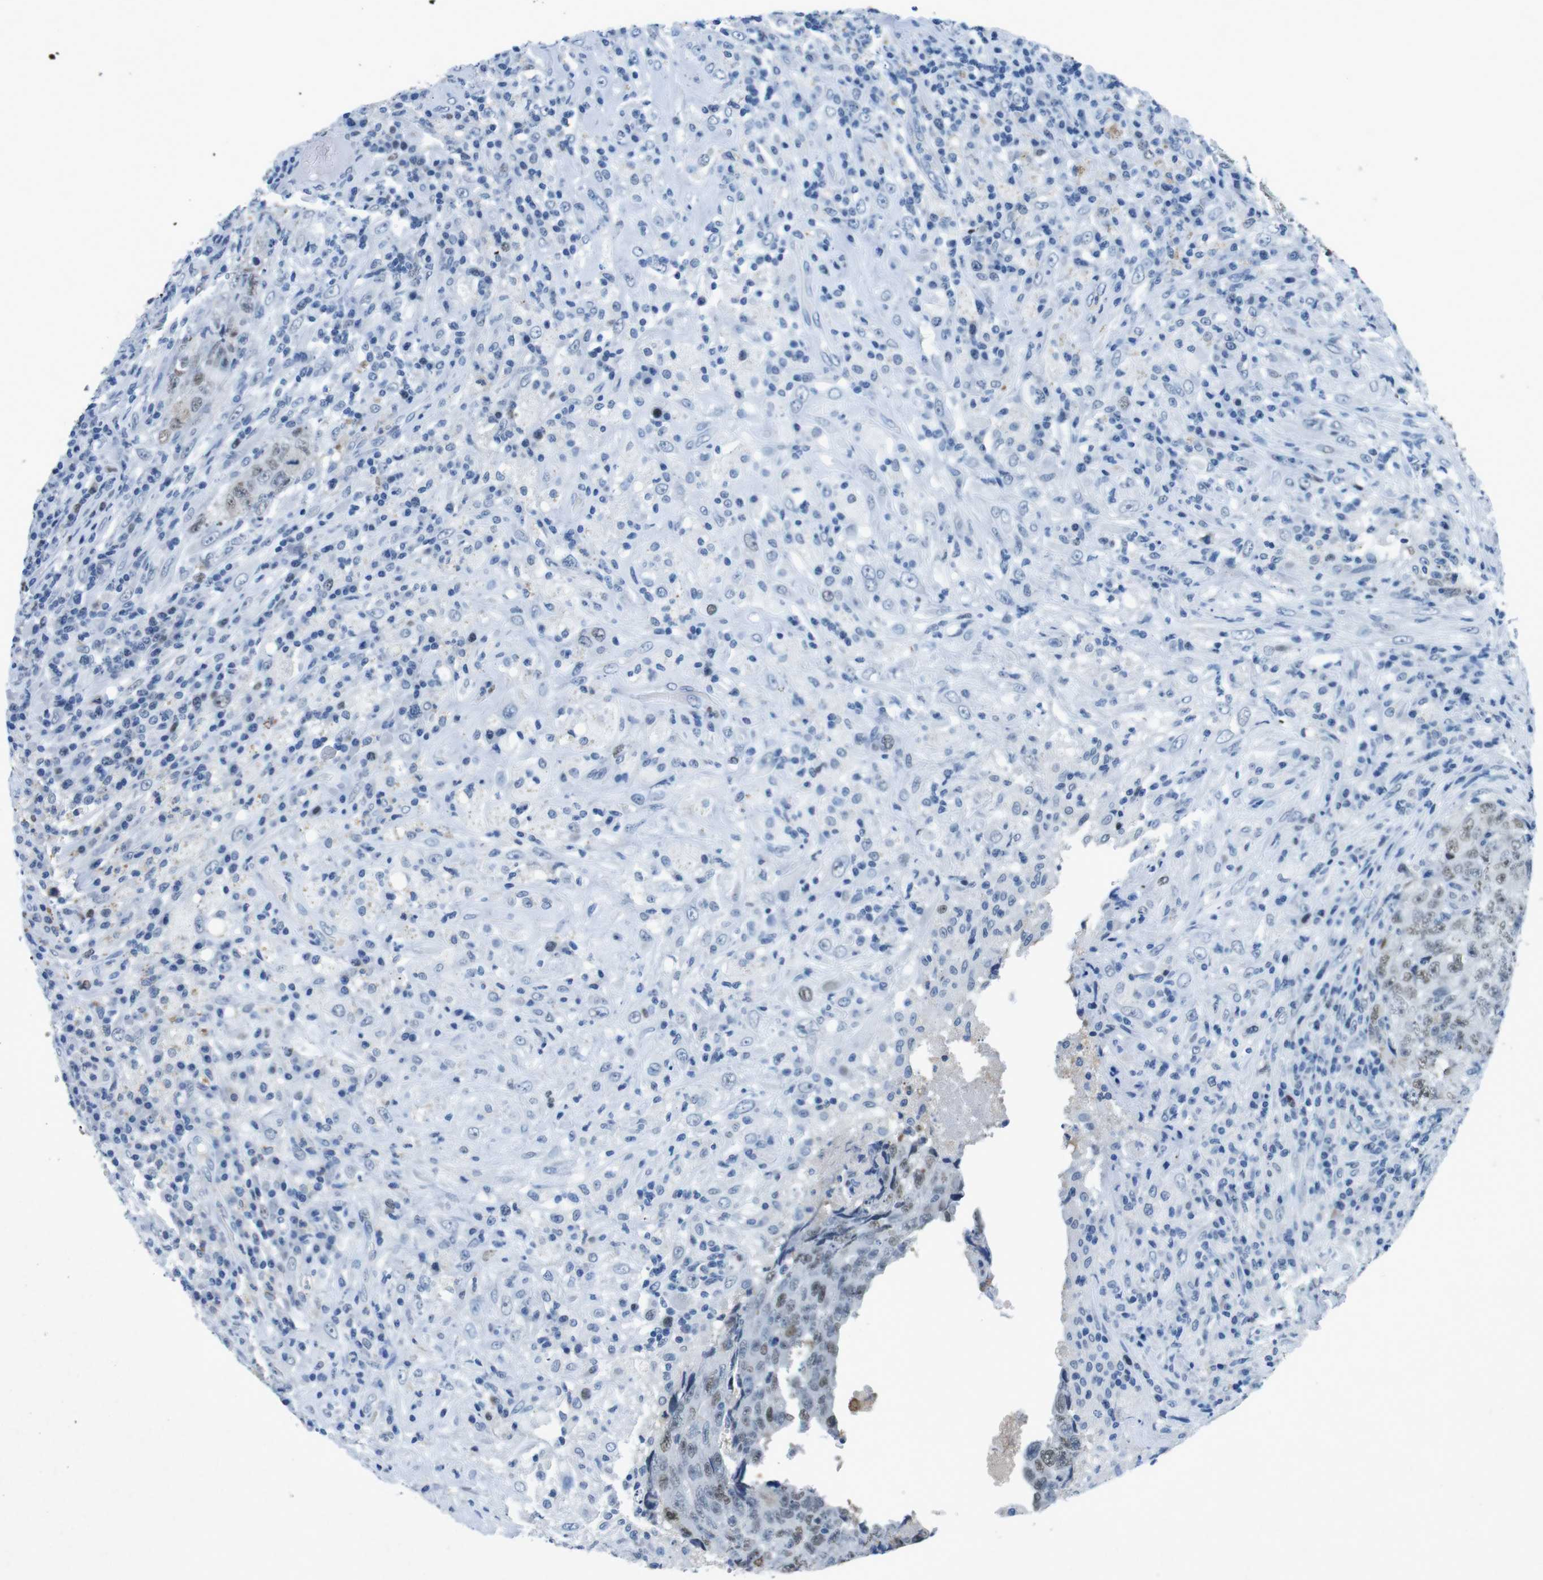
{"staining": {"intensity": "weak", "quantity": "<25%", "location": "nuclear"}, "tissue": "testis cancer", "cell_type": "Tumor cells", "image_type": "cancer", "snomed": [{"axis": "morphology", "description": "Necrosis, NOS"}, {"axis": "morphology", "description": "Carcinoma, Embryonal, NOS"}, {"axis": "topography", "description": "Testis"}], "caption": "An immunohistochemistry (IHC) histopathology image of testis embryonal carcinoma is shown. There is no staining in tumor cells of testis embryonal carcinoma.", "gene": "CTAG1B", "patient": {"sex": "male", "age": 19}}